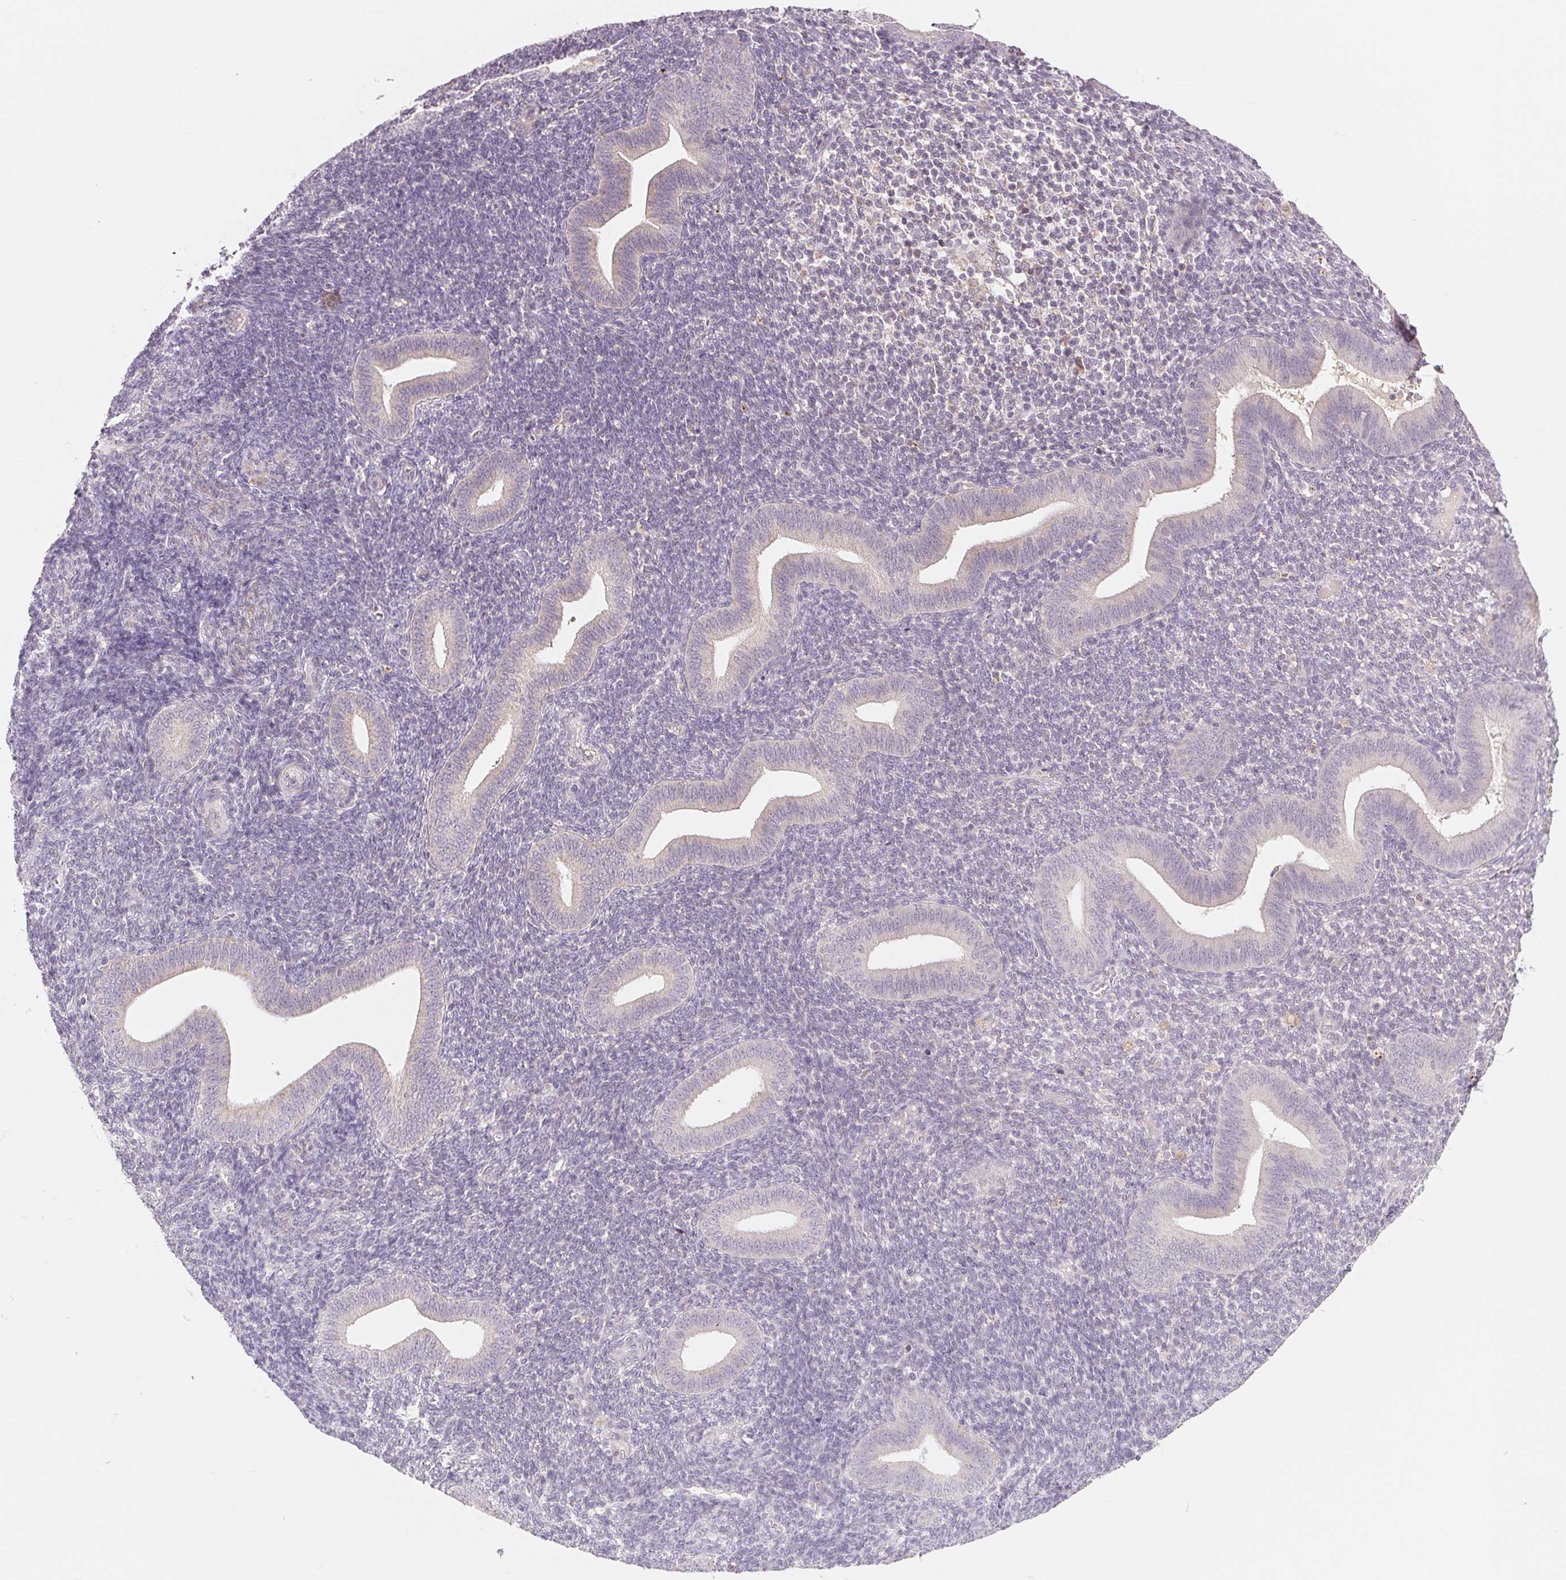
{"staining": {"intensity": "negative", "quantity": "none", "location": "none"}, "tissue": "endometrium", "cell_type": "Cells in endometrial stroma", "image_type": "normal", "snomed": [{"axis": "morphology", "description": "Normal tissue, NOS"}, {"axis": "topography", "description": "Endometrium"}], "caption": "Human endometrium stained for a protein using immunohistochemistry exhibits no expression in cells in endometrial stroma.", "gene": "GHITM", "patient": {"sex": "female", "age": 25}}